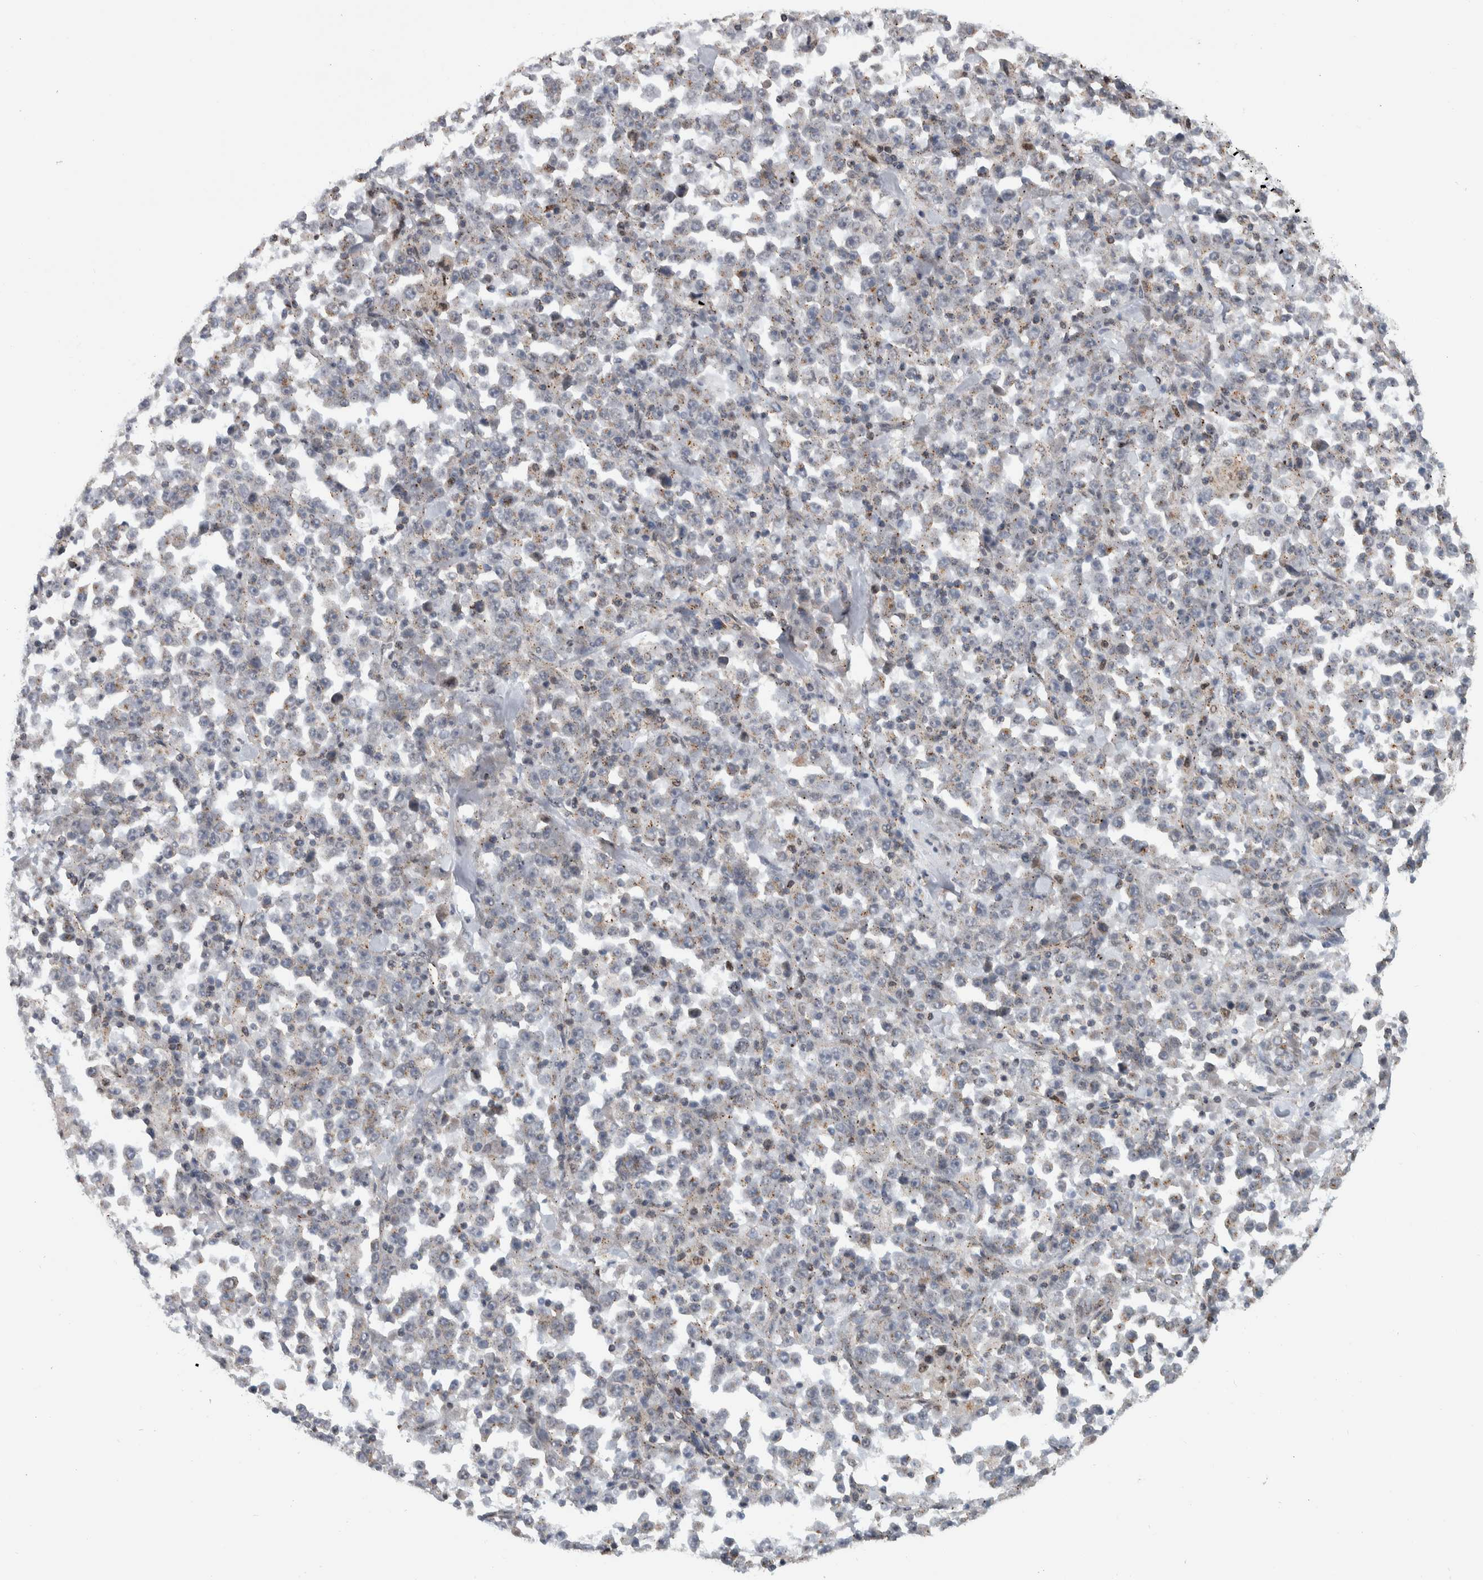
{"staining": {"intensity": "weak", "quantity": "<25%", "location": "cytoplasmic/membranous"}, "tissue": "stomach cancer", "cell_type": "Tumor cells", "image_type": "cancer", "snomed": [{"axis": "morphology", "description": "Normal tissue, NOS"}, {"axis": "morphology", "description": "Adenocarcinoma, NOS"}, {"axis": "topography", "description": "Stomach, upper"}, {"axis": "topography", "description": "Stomach"}], "caption": "Adenocarcinoma (stomach) was stained to show a protein in brown. There is no significant expression in tumor cells. Nuclei are stained in blue.", "gene": "MSL1", "patient": {"sex": "male", "age": 59}}